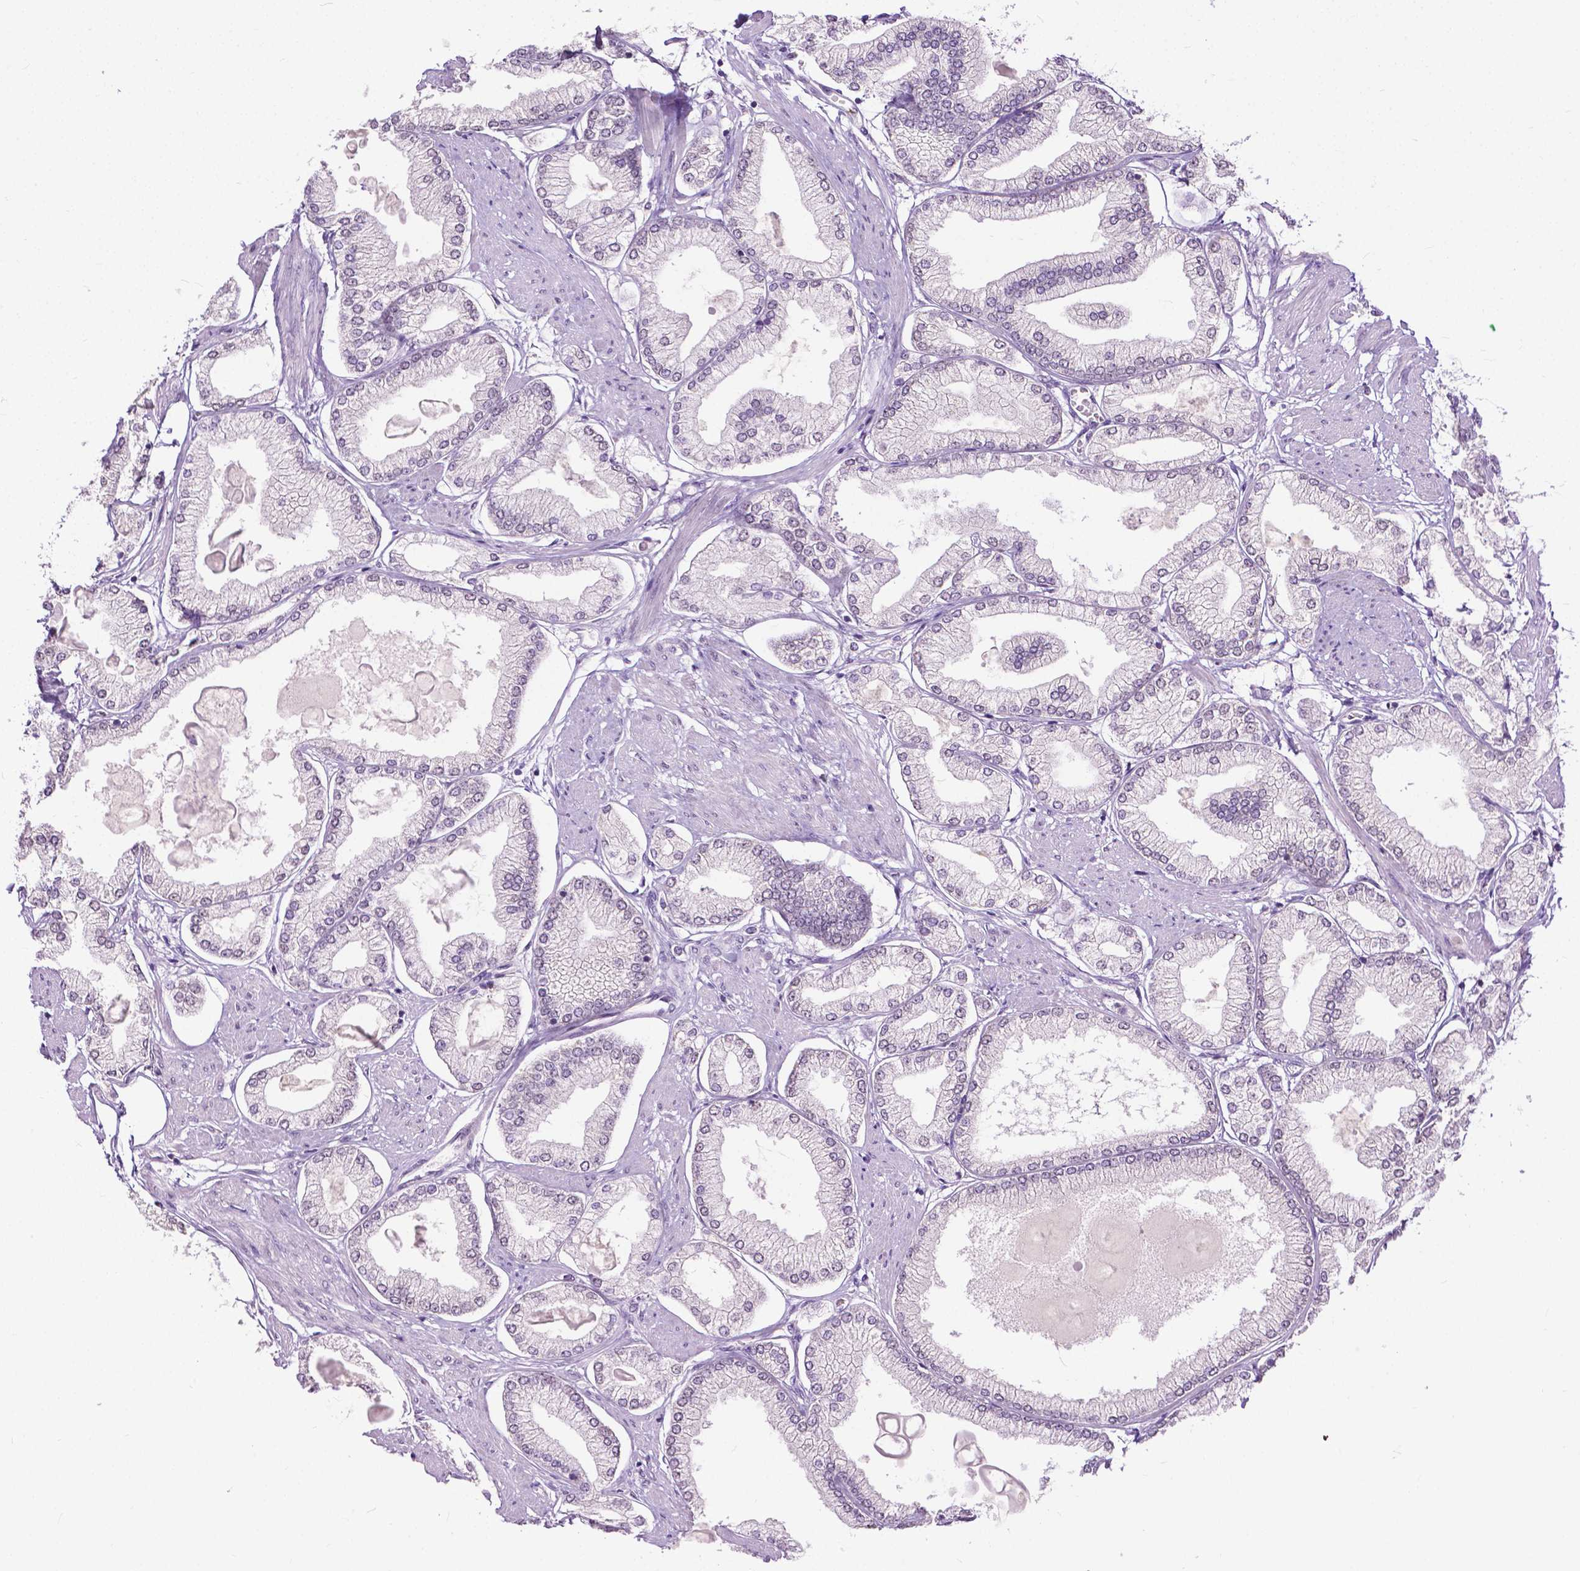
{"staining": {"intensity": "negative", "quantity": "none", "location": "none"}, "tissue": "prostate cancer", "cell_type": "Tumor cells", "image_type": "cancer", "snomed": [{"axis": "morphology", "description": "Adenocarcinoma, High grade"}, {"axis": "topography", "description": "Prostate"}], "caption": "DAB (3,3'-diaminobenzidine) immunohistochemical staining of human prostate adenocarcinoma (high-grade) displays no significant staining in tumor cells. (Brightfield microscopy of DAB (3,3'-diaminobenzidine) immunohistochemistry at high magnification).", "gene": "TTC9B", "patient": {"sex": "male", "age": 68}}